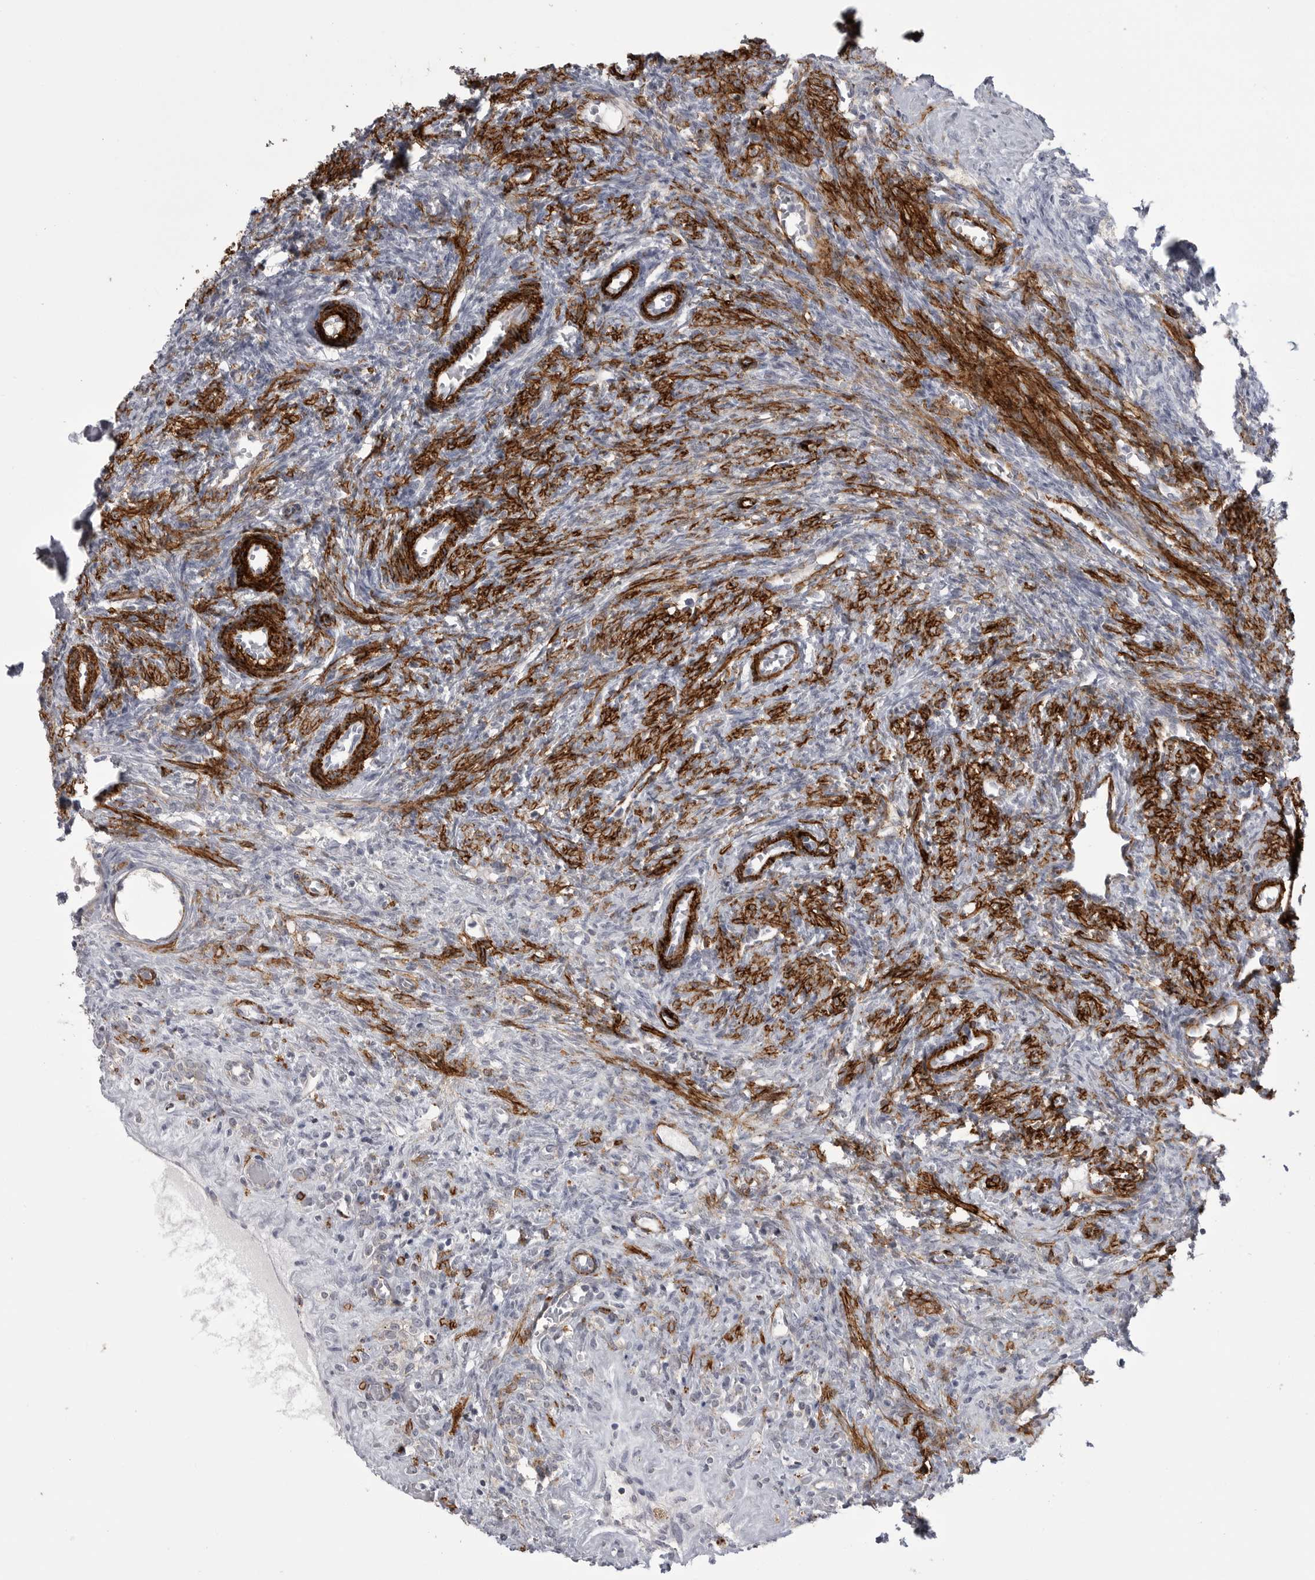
{"staining": {"intensity": "negative", "quantity": "none", "location": "none"}, "tissue": "ovary", "cell_type": "Follicle cells", "image_type": "normal", "snomed": [{"axis": "morphology", "description": "Normal tissue, NOS"}, {"axis": "topography", "description": "Ovary"}], "caption": "This is an immunohistochemistry photomicrograph of normal ovary. There is no staining in follicle cells.", "gene": "AOC3", "patient": {"sex": "female", "age": 41}}